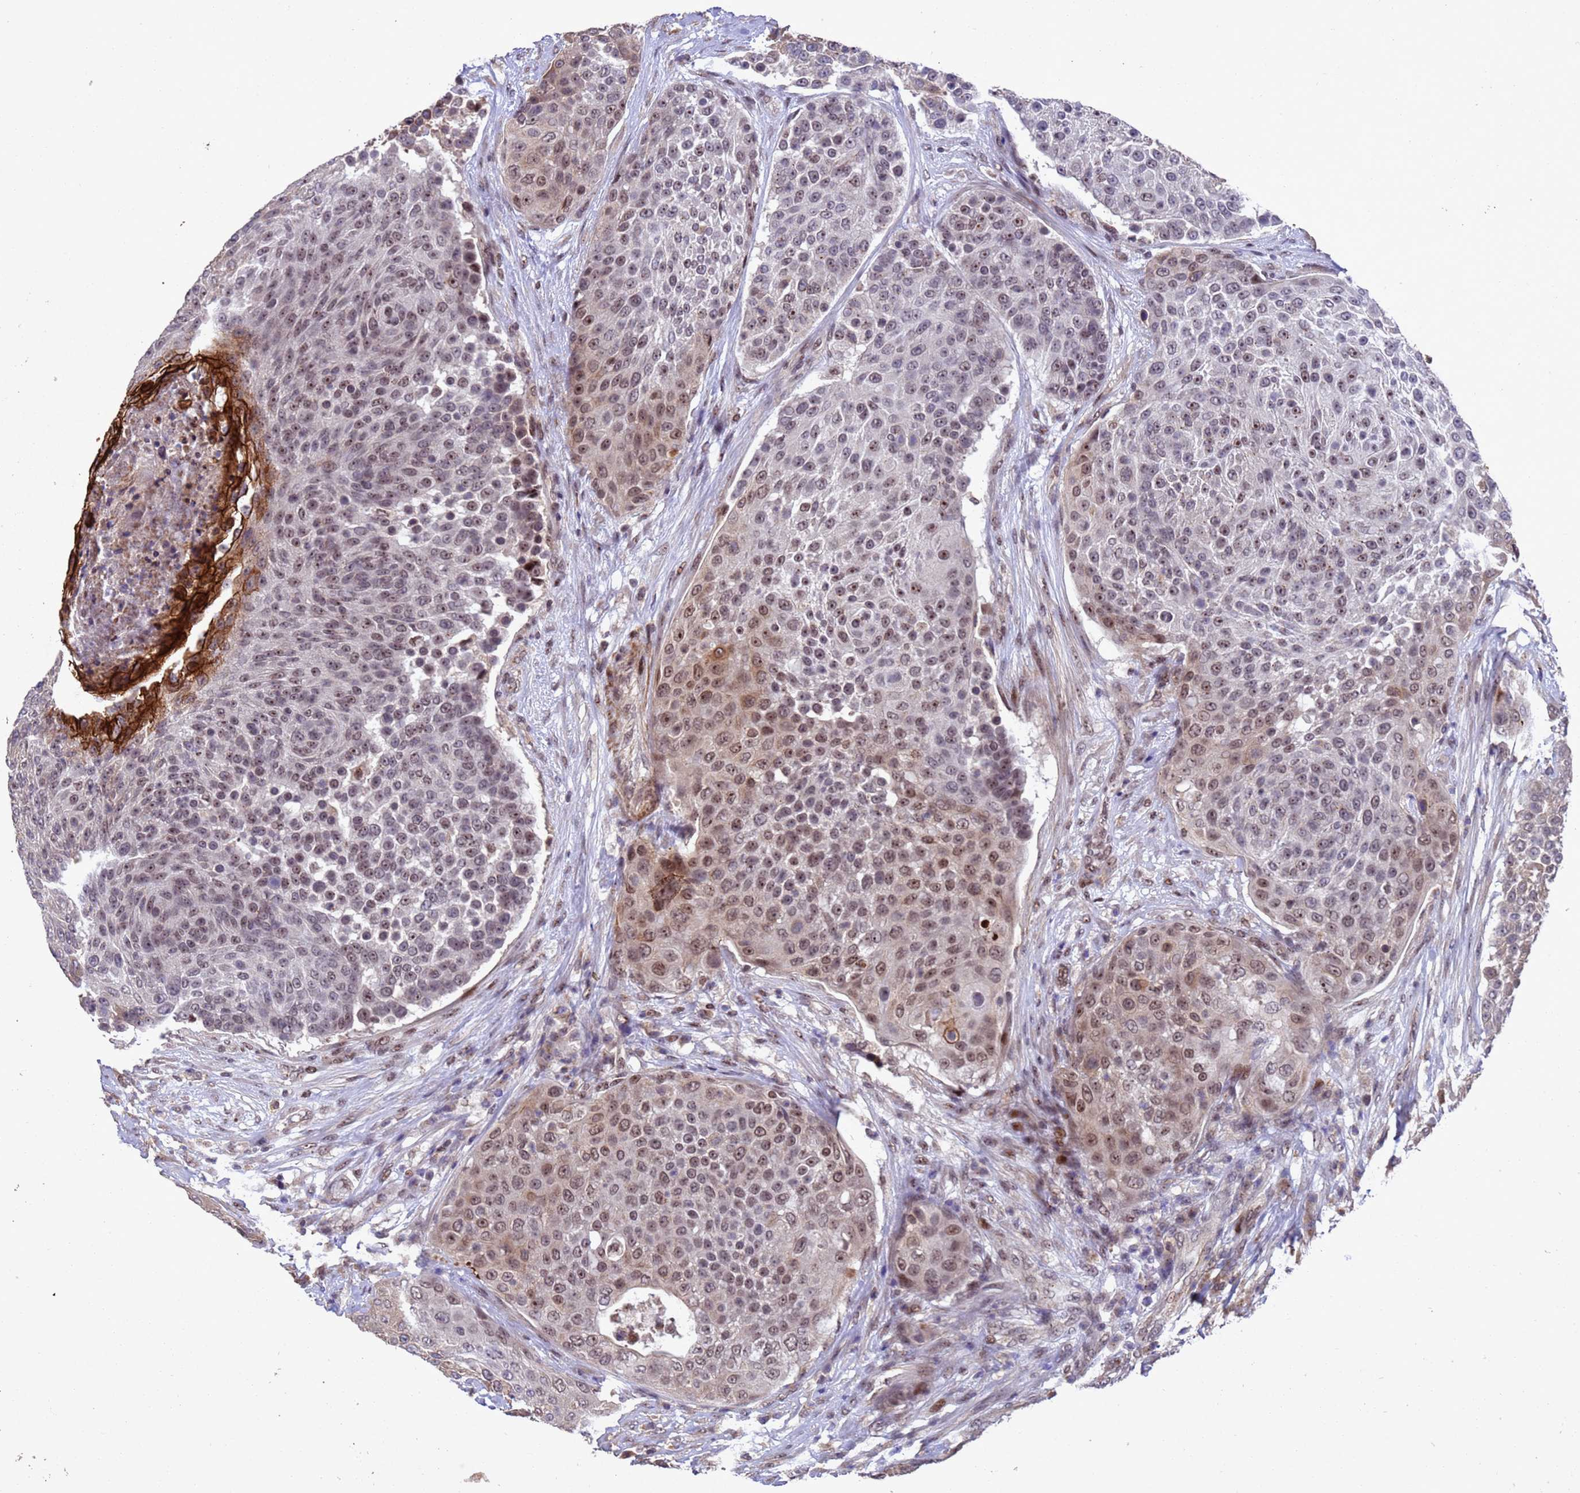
{"staining": {"intensity": "moderate", "quantity": "25%-75%", "location": "cytoplasmic/membranous,nuclear"}, "tissue": "urothelial cancer", "cell_type": "Tumor cells", "image_type": "cancer", "snomed": [{"axis": "morphology", "description": "Urothelial carcinoma, High grade"}, {"axis": "topography", "description": "Urinary bladder"}], "caption": "A brown stain labels moderate cytoplasmic/membranous and nuclear staining of a protein in human high-grade urothelial carcinoma tumor cells. (DAB = brown stain, brightfield microscopy at high magnification).", "gene": "TBK1", "patient": {"sex": "female", "age": 63}}